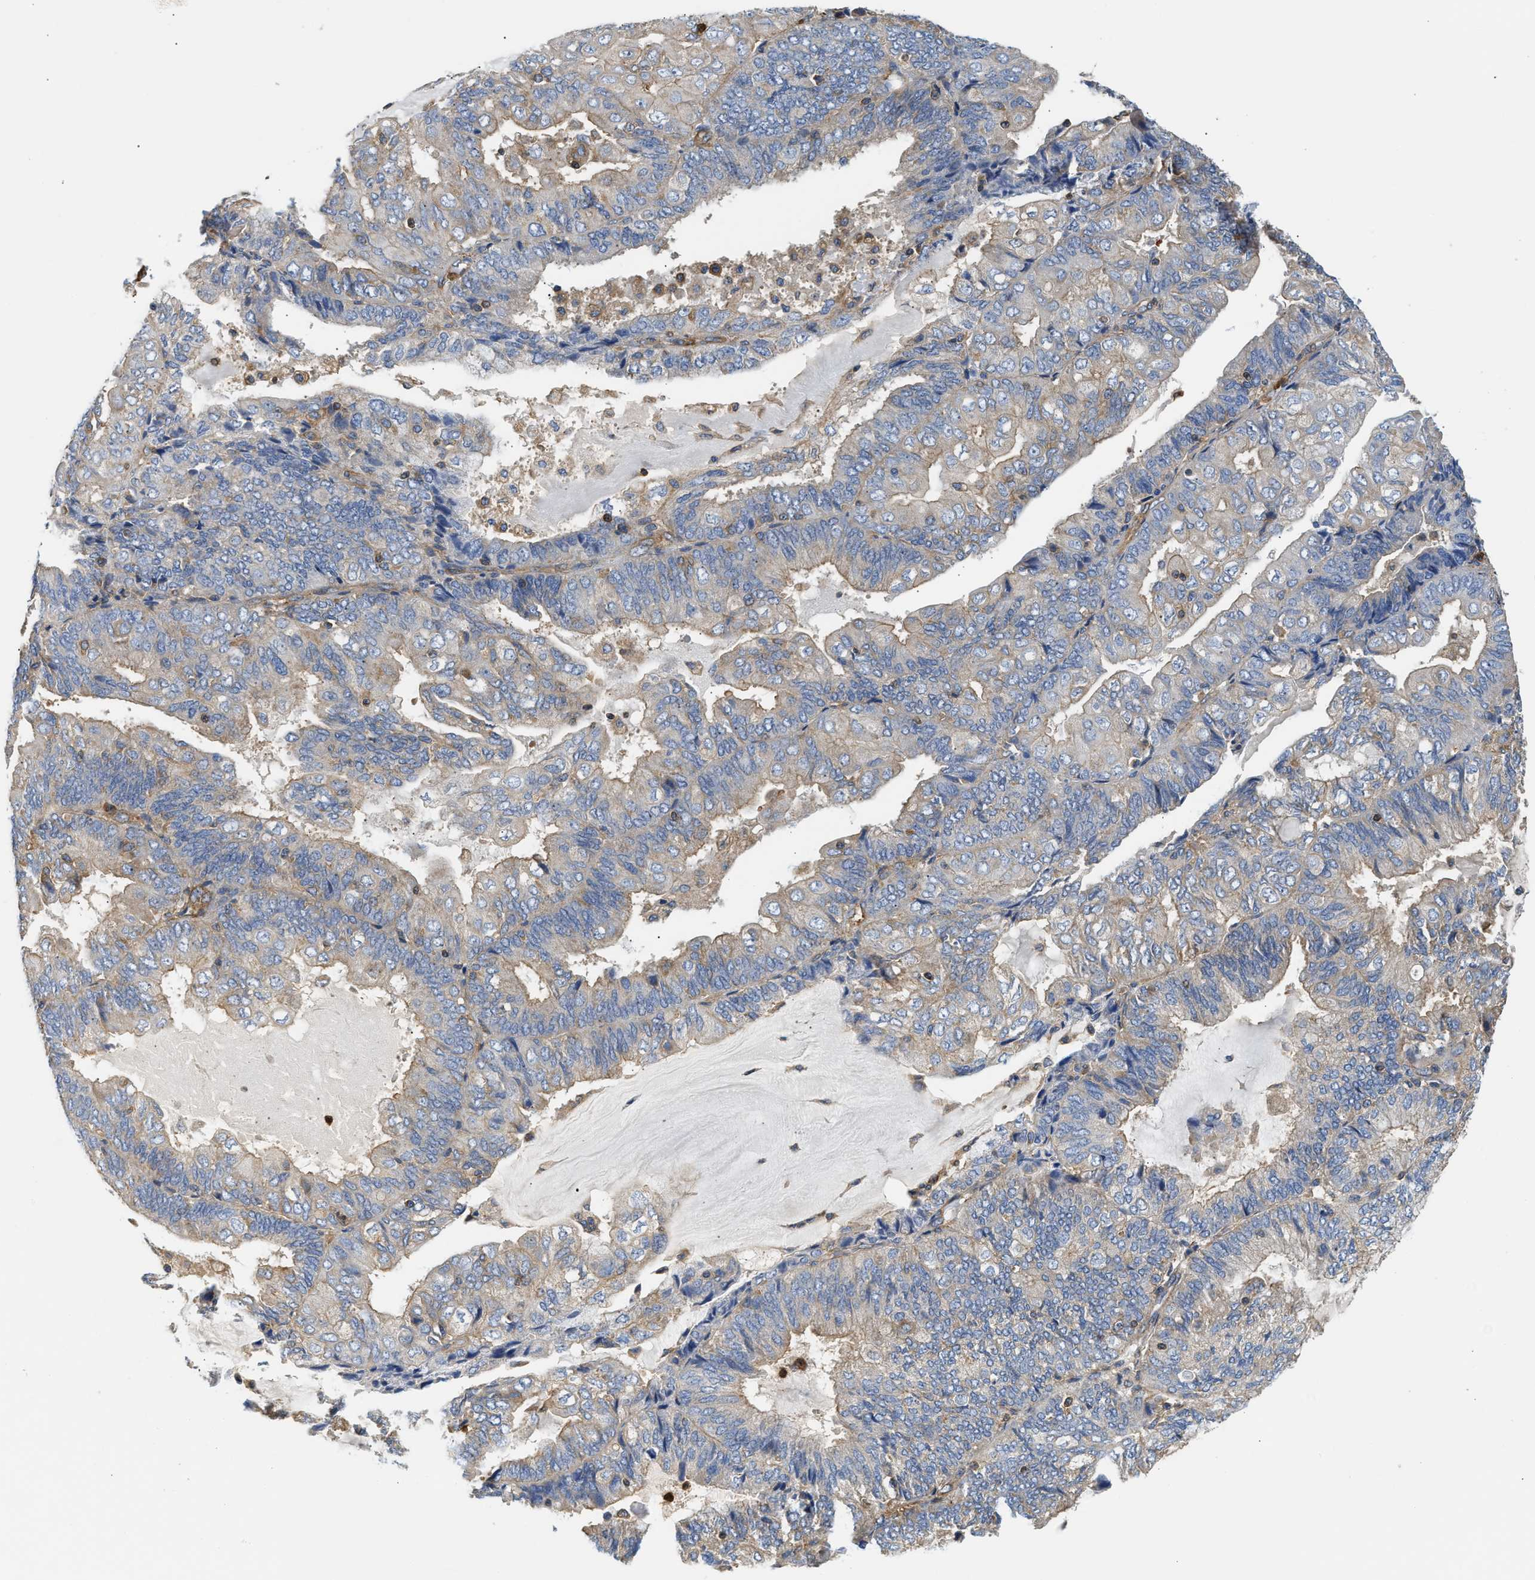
{"staining": {"intensity": "weak", "quantity": "<25%", "location": "cytoplasmic/membranous"}, "tissue": "endometrial cancer", "cell_type": "Tumor cells", "image_type": "cancer", "snomed": [{"axis": "morphology", "description": "Adenocarcinoma, NOS"}, {"axis": "topography", "description": "Endometrium"}], "caption": "An image of human endometrial cancer (adenocarcinoma) is negative for staining in tumor cells.", "gene": "SAMD9L", "patient": {"sex": "female", "age": 81}}